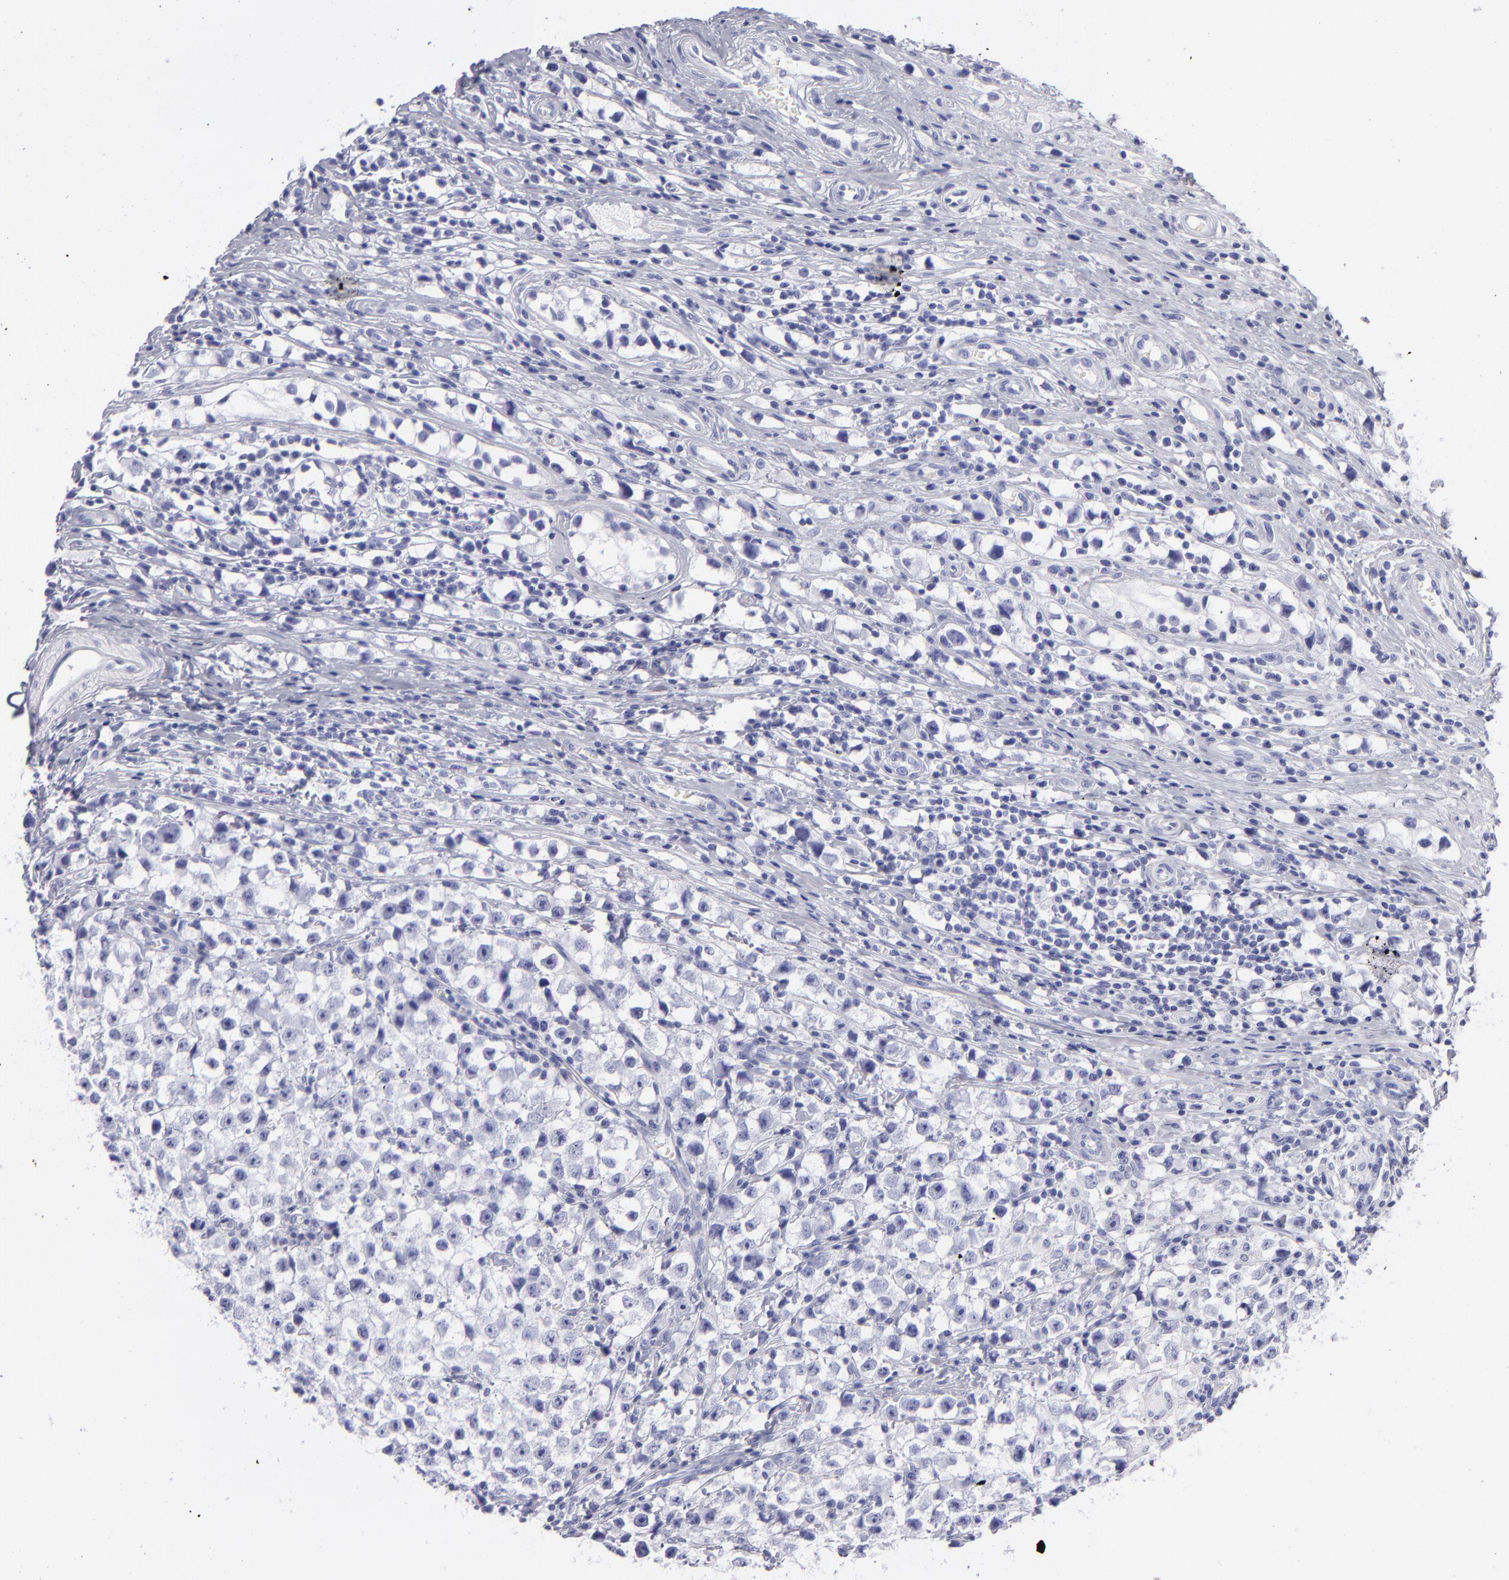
{"staining": {"intensity": "negative", "quantity": "none", "location": "none"}, "tissue": "testis cancer", "cell_type": "Tumor cells", "image_type": "cancer", "snomed": [{"axis": "morphology", "description": "Seminoma, NOS"}, {"axis": "topography", "description": "Testis"}], "caption": "Immunohistochemistry of seminoma (testis) demonstrates no expression in tumor cells.", "gene": "PVALB", "patient": {"sex": "male", "age": 35}}